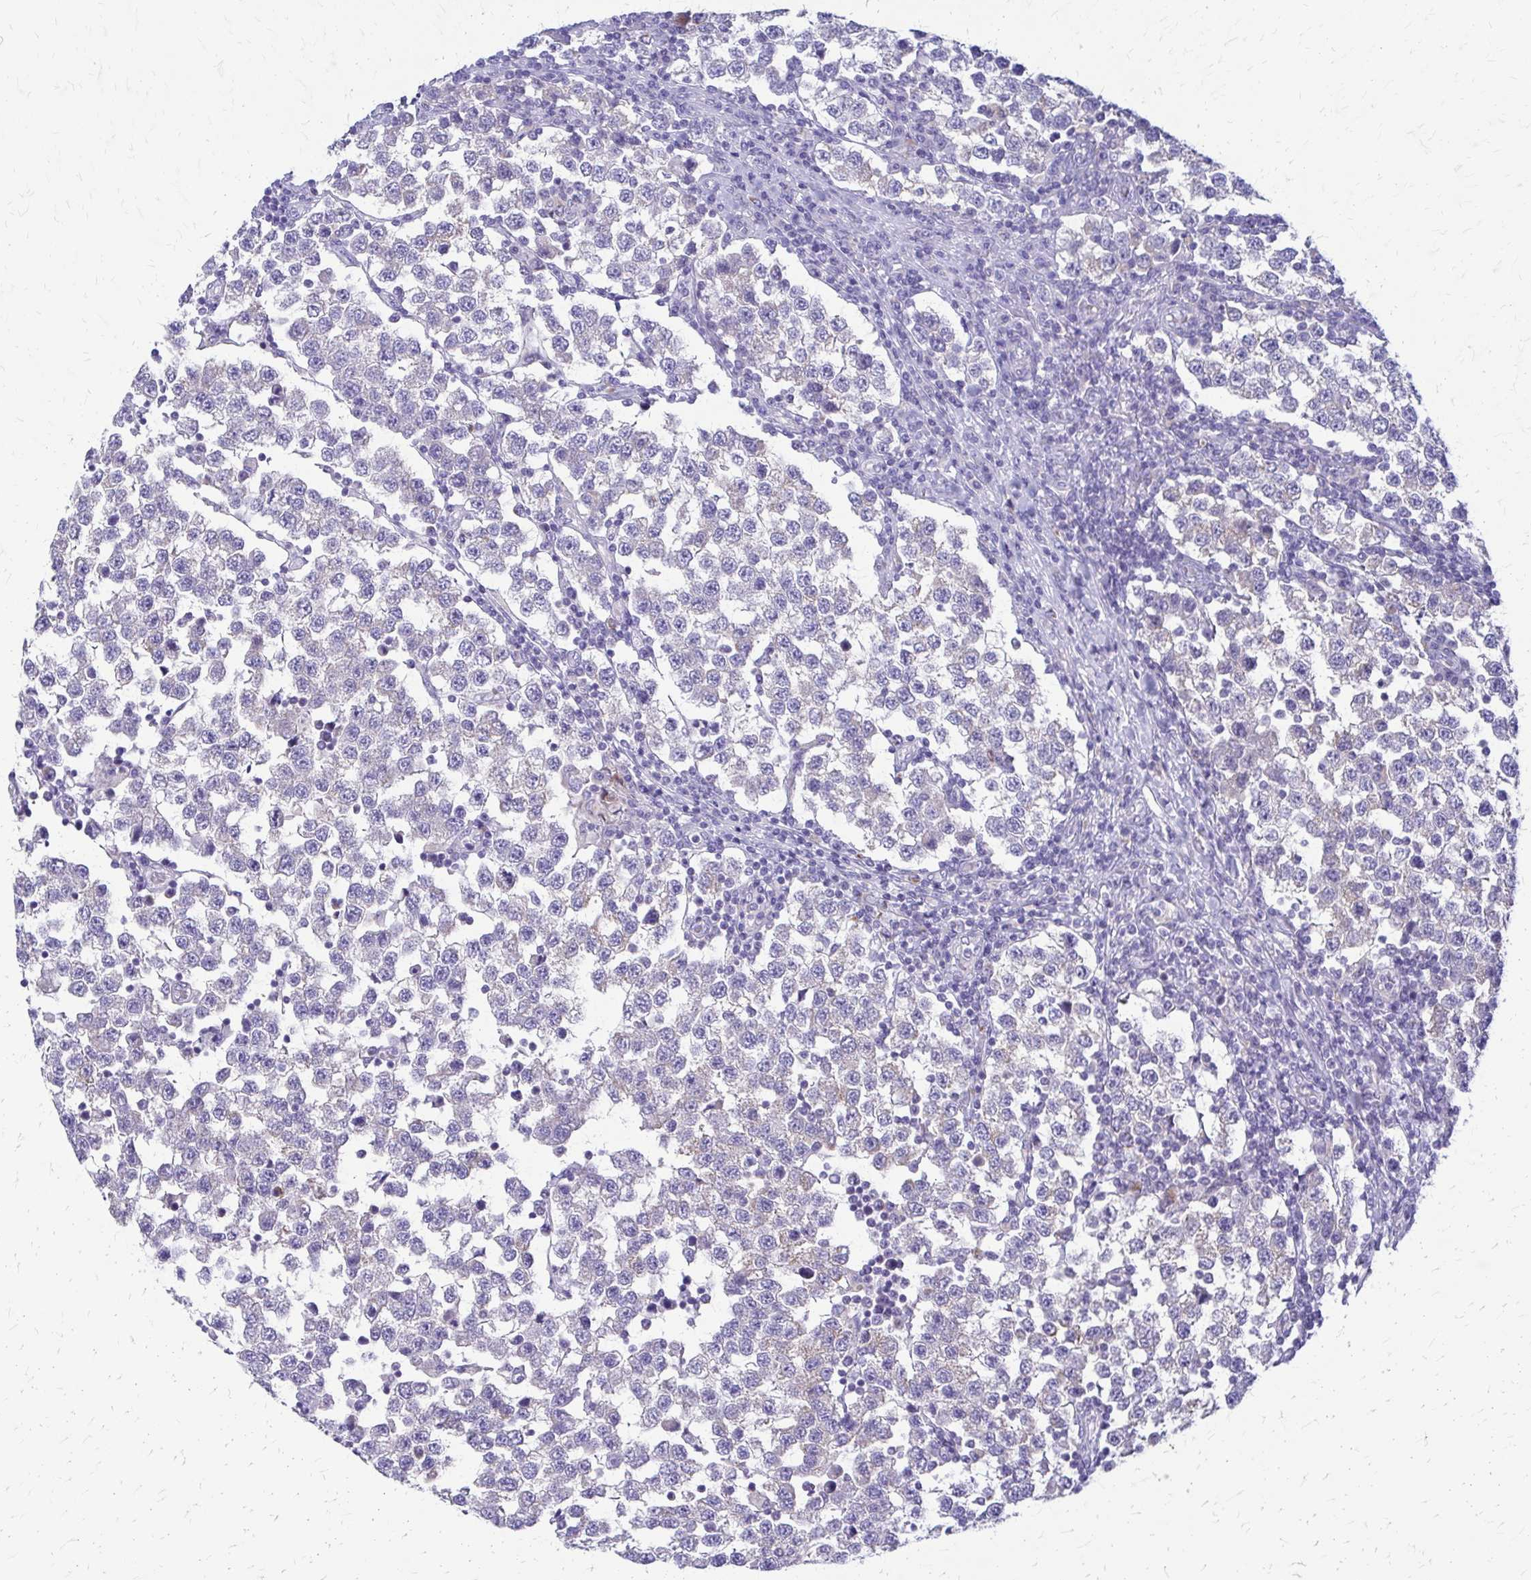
{"staining": {"intensity": "negative", "quantity": "none", "location": "none"}, "tissue": "testis cancer", "cell_type": "Tumor cells", "image_type": "cancer", "snomed": [{"axis": "morphology", "description": "Seminoma, NOS"}, {"axis": "topography", "description": "Testis"}], "caption": "Testis cancer (seminoma) was stained to show a protein in brown. There is no significant expression in tumor cells.", "gene": "SAMD13", "patient": {"sex": "male", "age": 34}}